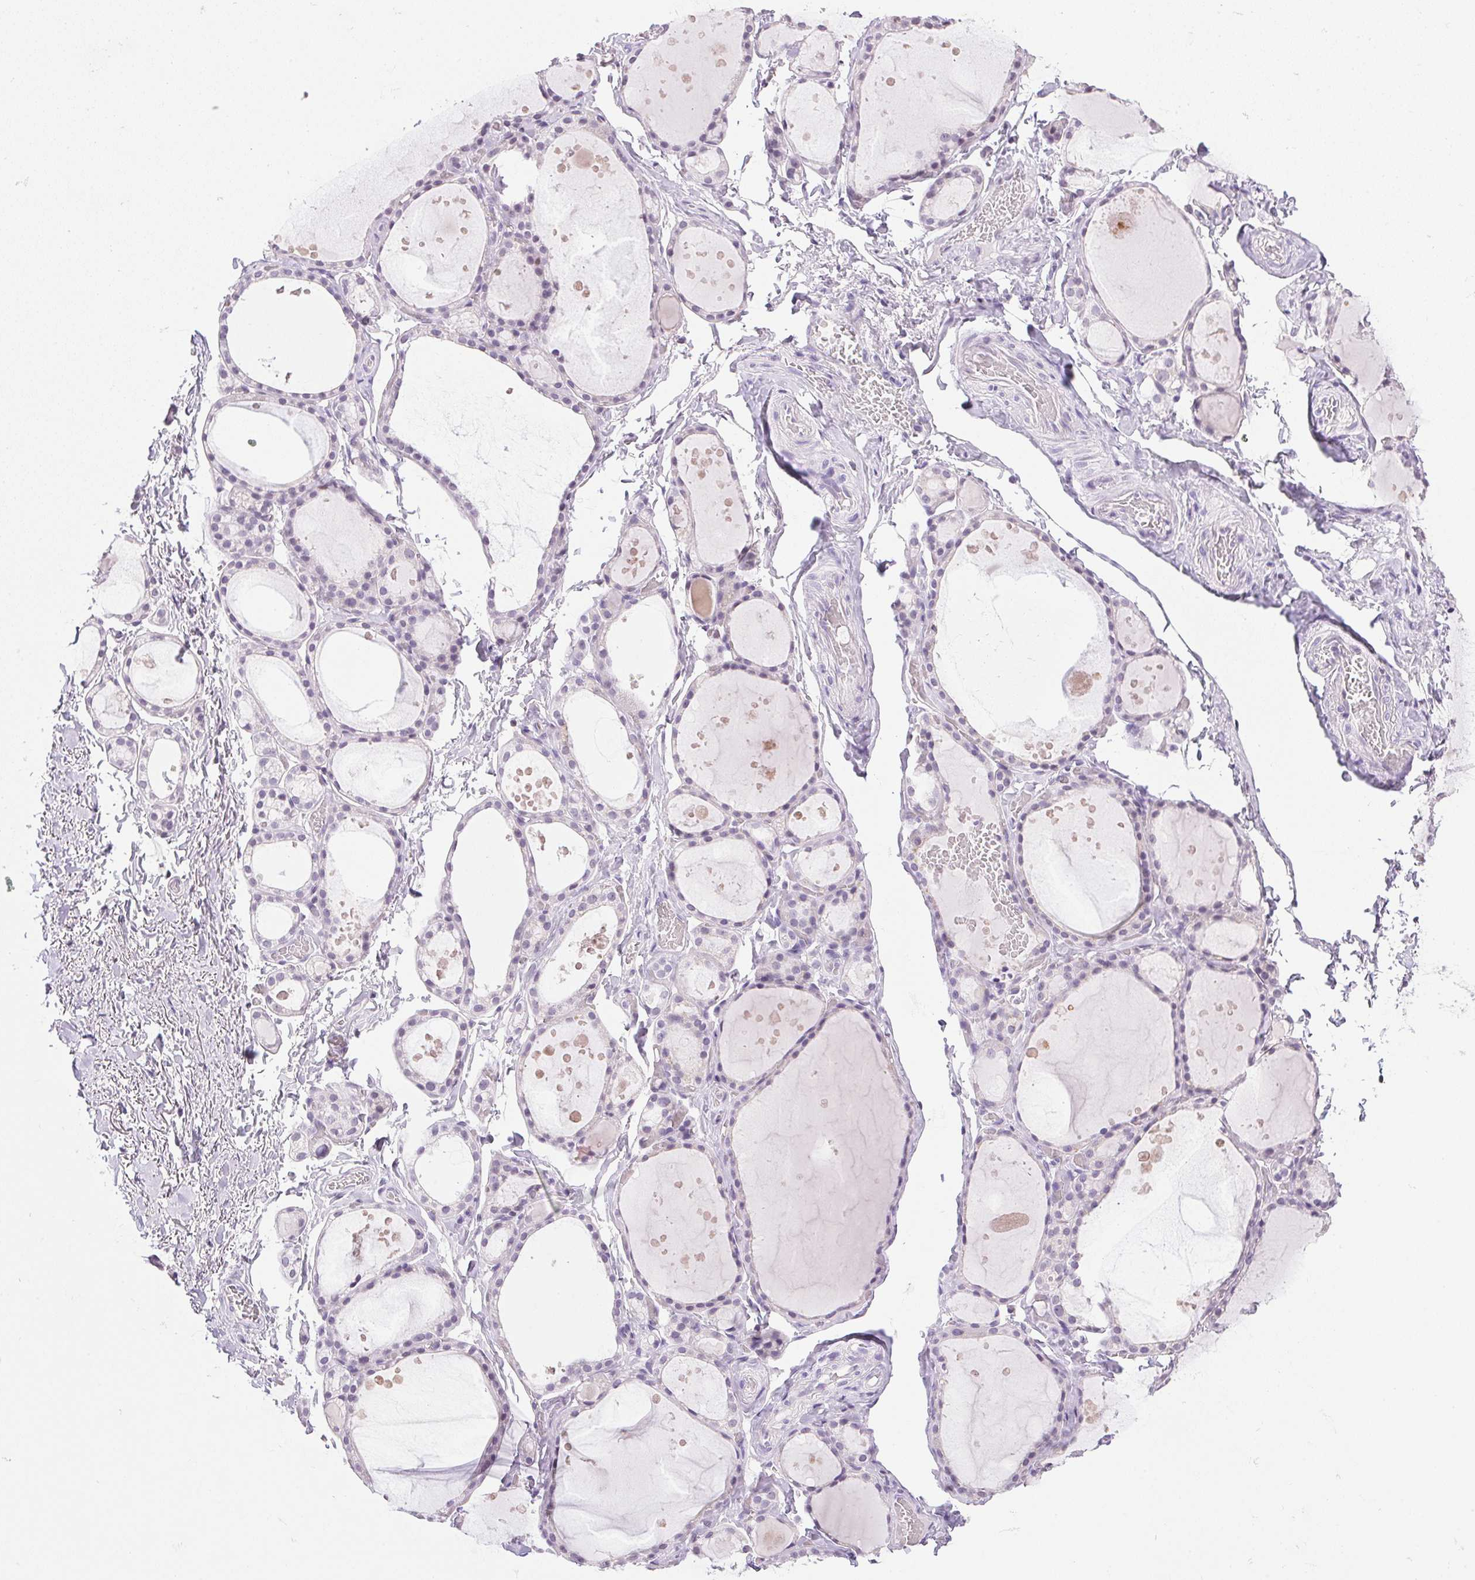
{"staining": {"intensity": "negative", "quantity": "none", "location": "none"}, "tissue": "thyroid gland", "cell_type": "Glandular cells", "image_type": "normal", "snomed": [{"axis": "morphology", "description": "Normal tissue, NOS"}, {"axis": "topography", "description": "Thyroid gland"}], "caption": "Thyroid gland was stained to show a protein in brown. There is no significant expression in glandular cells. The staining was performed using DAB to visualize the protein expression in brown, while the nuclei were stained in blue with hematoxylin (Magnification: 20x).", "gene": "PRL", "patient": {"sex": "male", "age": 68}}